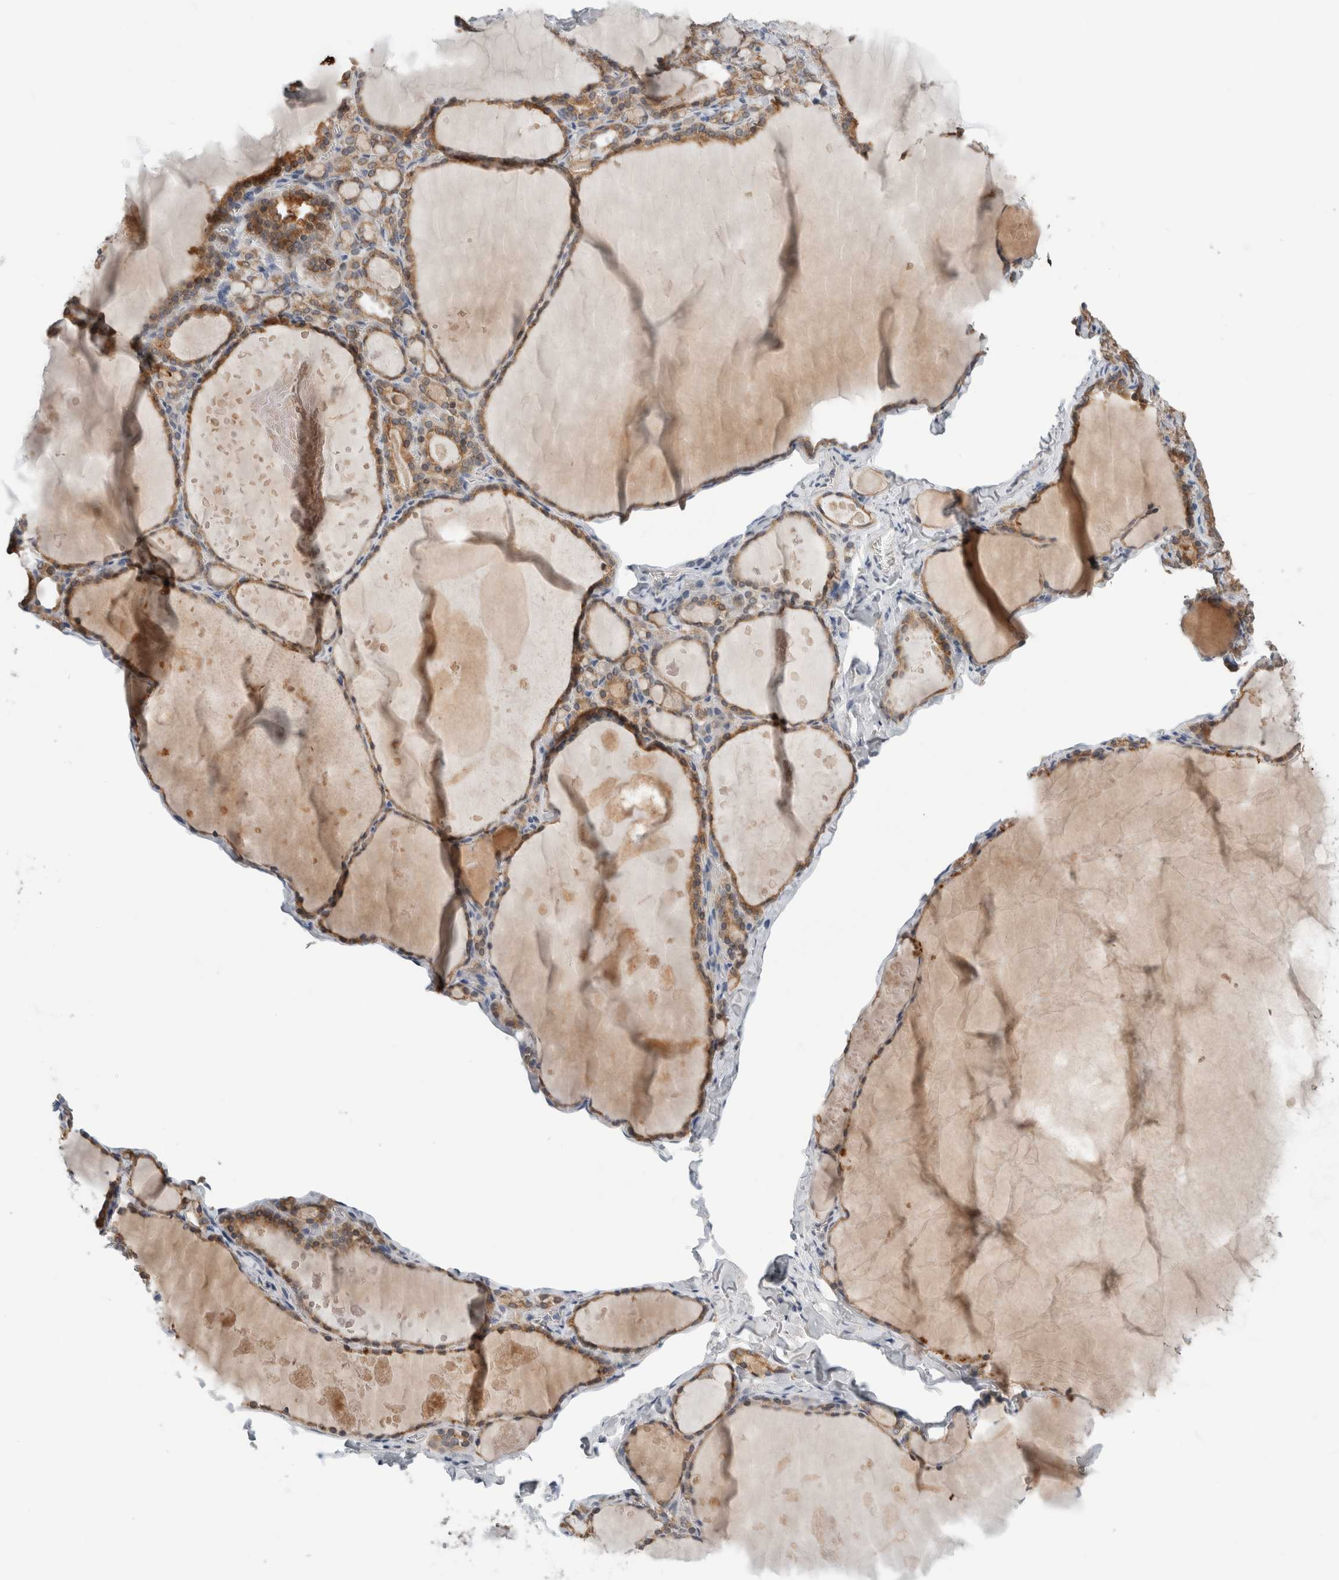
{"staining": {"intensity": "moderate", "quantity": ">75%", "location": "cytoplasmic/membranous"}, "tissue": "thyroid gland", "cell_type": "Glandular cells", "image_type": "normal", "snomed": [{"axis": "morphology", "description": "Normal tissue, NOS"}, {"axis": "topography", "description": "Thyroid gland"}], "caption": "Glandular cells show medium levels of moderate cytoplasmic/membranous positivity in approximately >75% of cells in unremarkable thyroid gland.", "gene": "HCN3", "patient": {"sex": "male", "age": 56}}